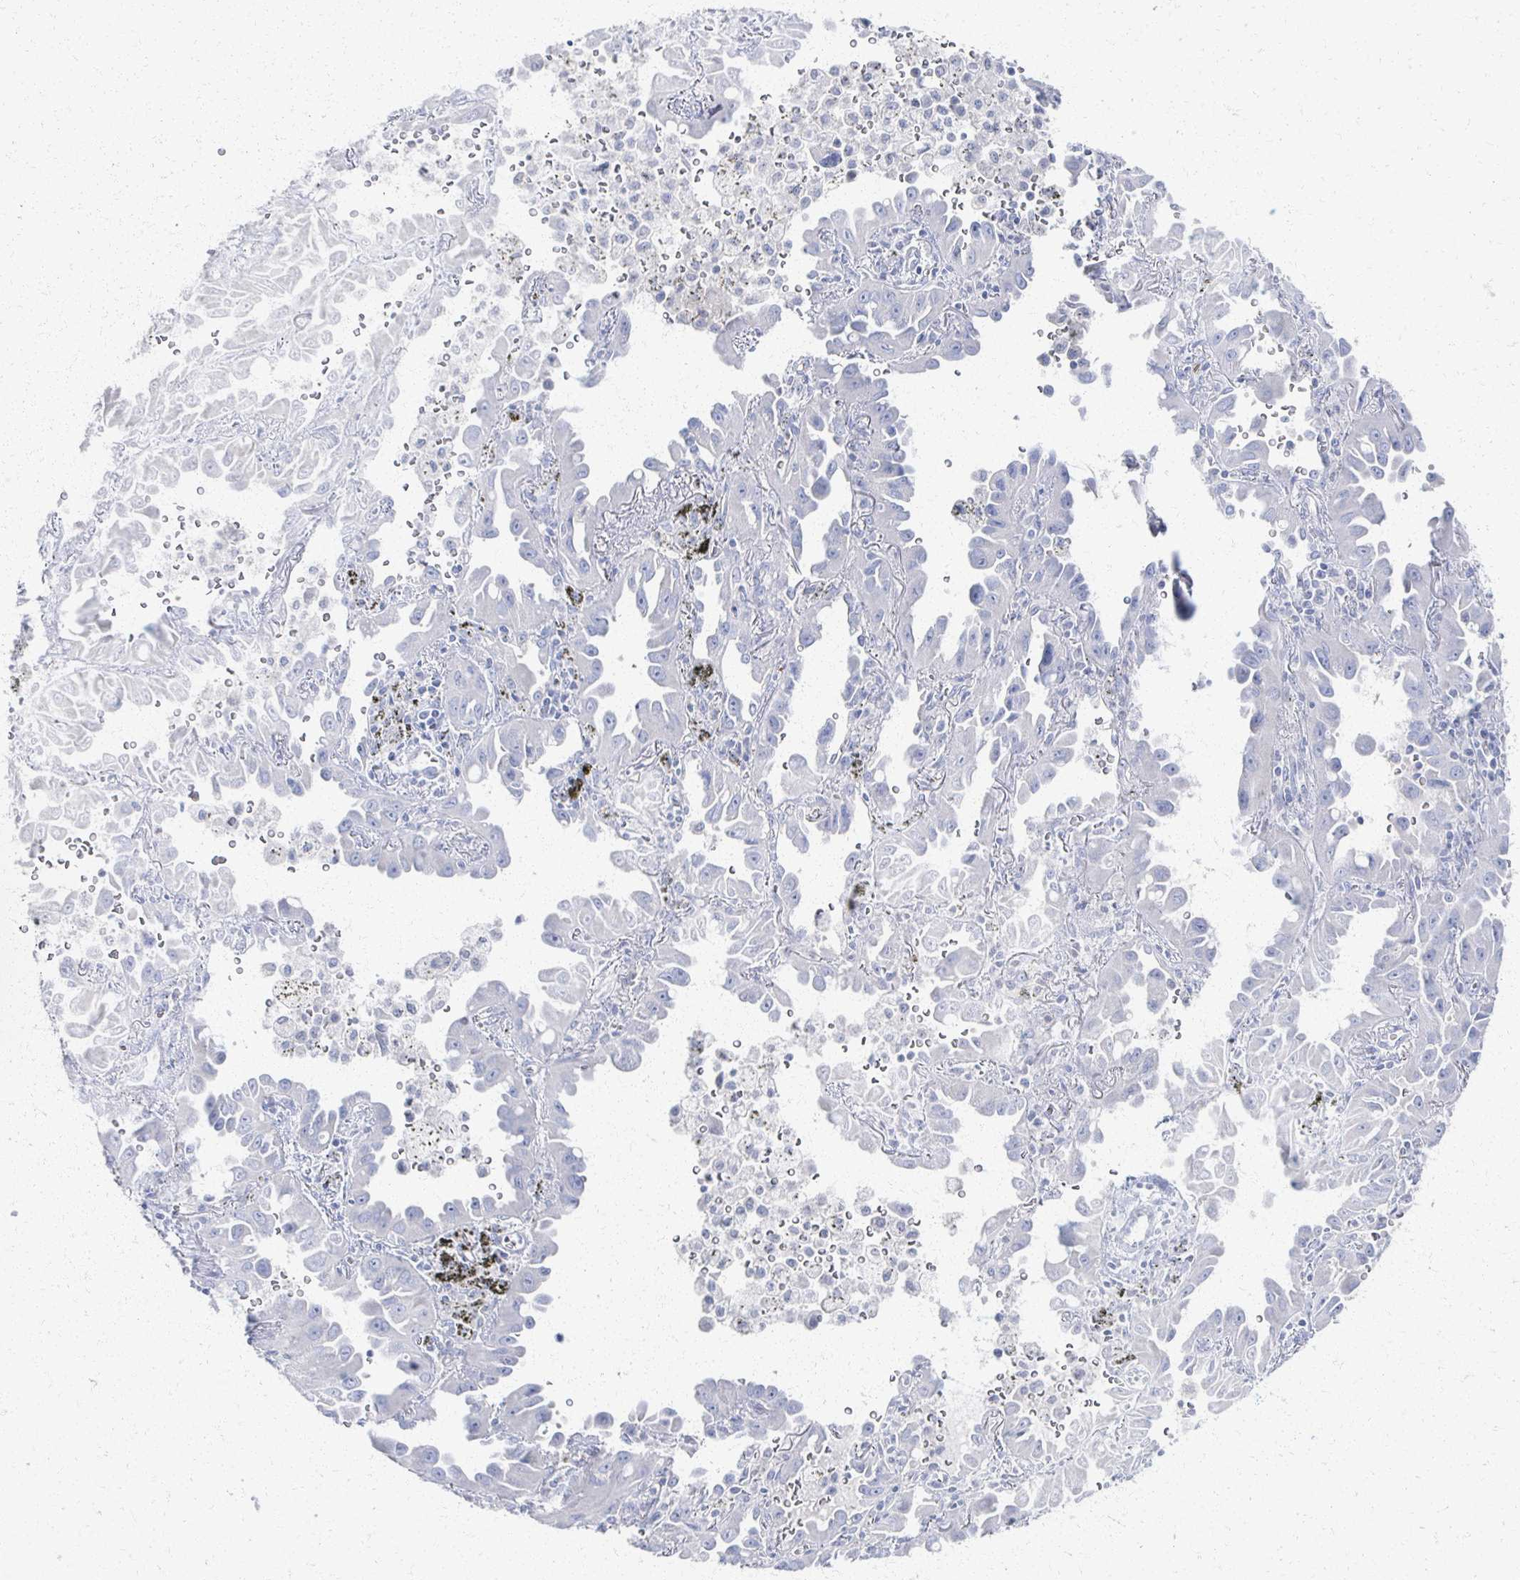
{"staining": {"intensity": "negative", "quantity": "none", "location": "none"}, "tissue": "lung cancer", "cell_type": "Tumor cells", "image_type": "cancer", "snomed": [{"axis": "morphology", "description": "Adenocarcinoma, NOS"}, {"axis": "topography", "description": "Lung"}], "caption": "An immunohistochemistry image of adenocarcinoma (lung) is shown. There is no staining in tumor cells of adenocarcinoma (lung).", "gene": "PRR20A", "patient": {"sex": "male", "age": 68}}